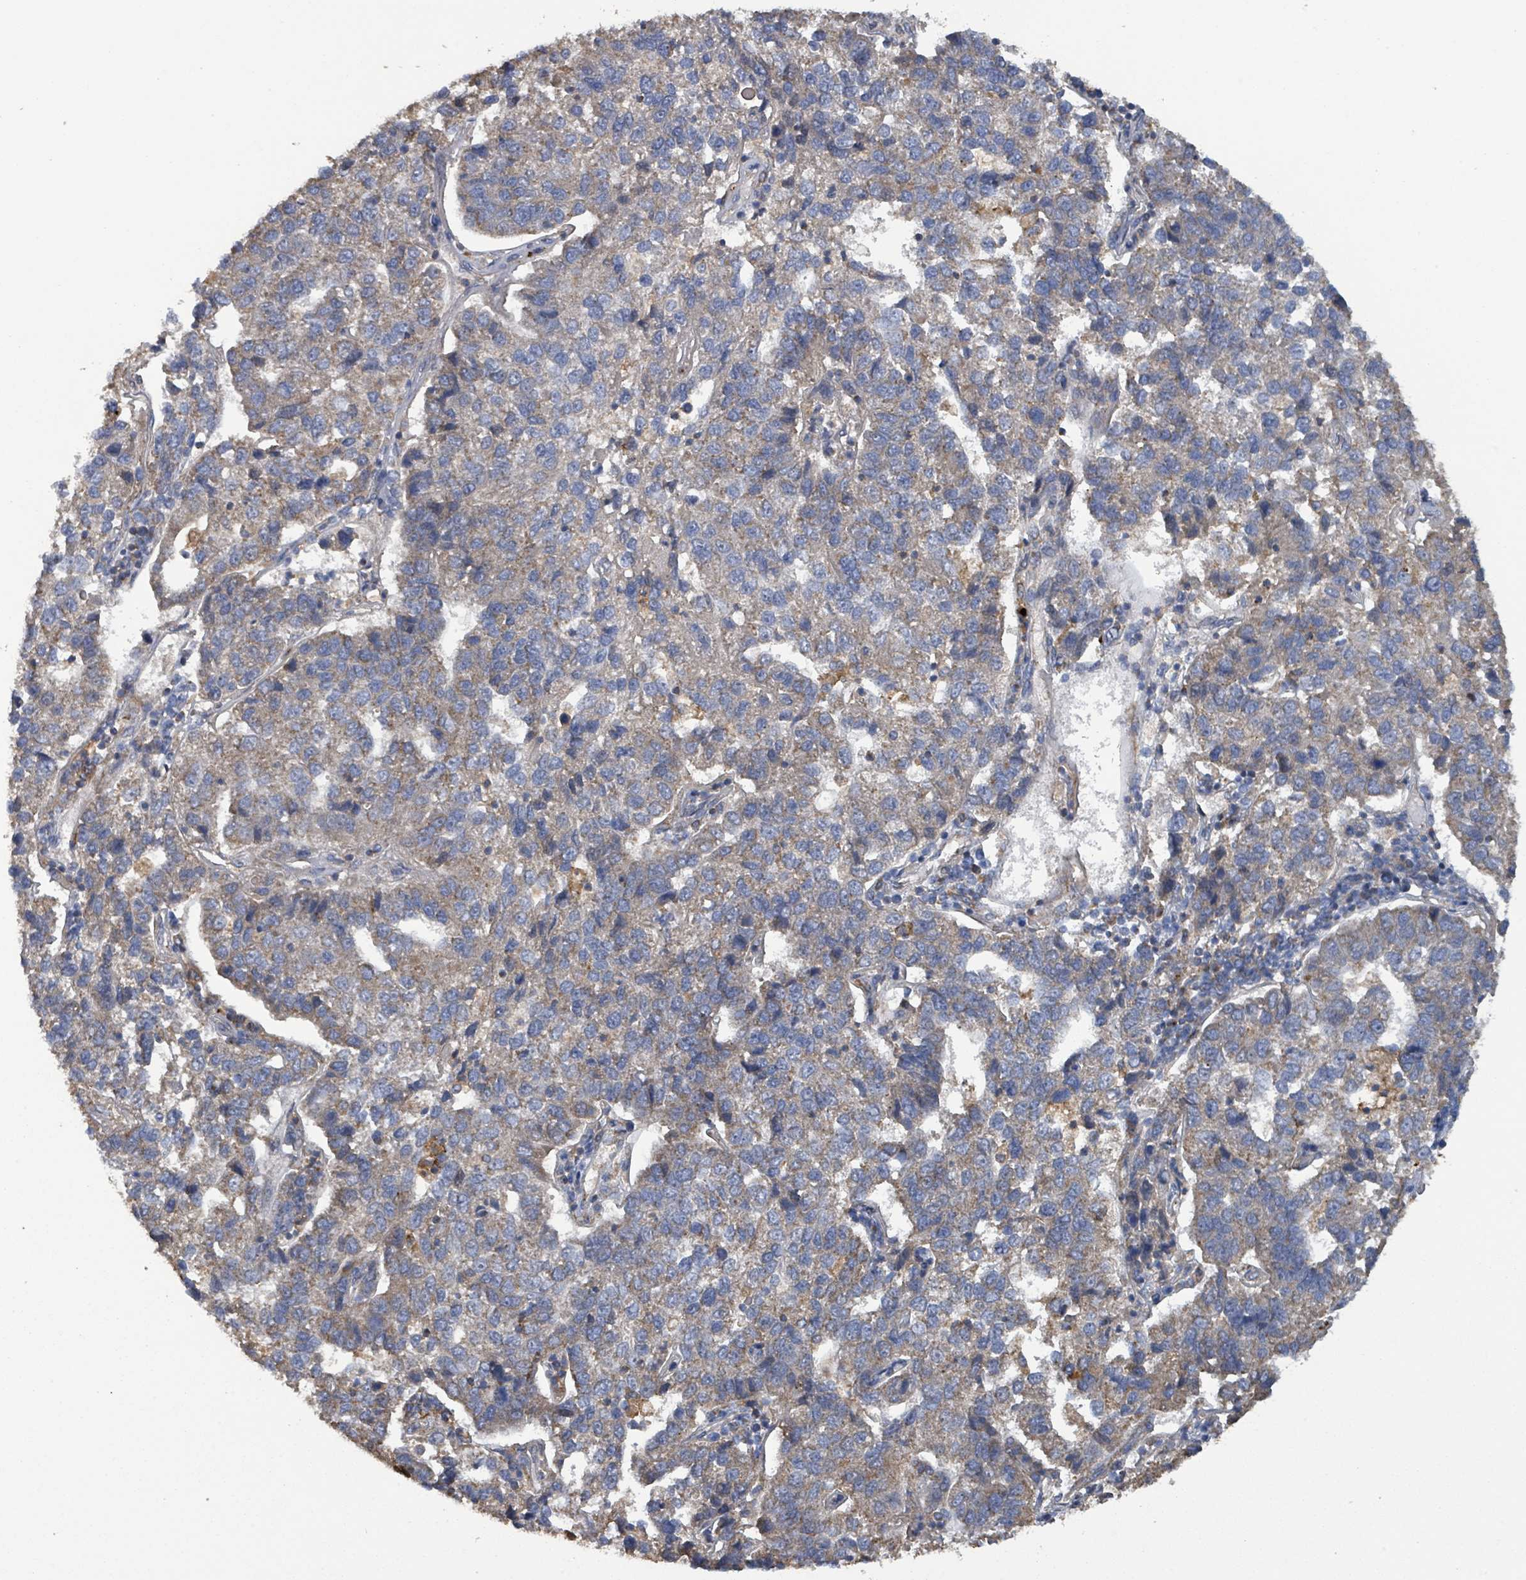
{"staining": {"intensity": "weak", "quantity": "25%-75%", "location": "cytoplasmic/membranous"}, "tissue": "pancreatic cancer", "cell_type": "Tumor cells", "image_type": "cancer", "snomed": [{"axis": "morphology", "description": "Adenocarcinoma, NOS"}, {"axis": "topography", "description": "Pancreas"}], "caption": "Tumor cells demonstrate low levels of weak cytoplasmic/membranous staining in about 25%-75% of cells in human pancreatic cancer (adenocarcinoma). (IHC, brightfield microscopy, high magnification).", "gene": "PLAAT1", "patient": {"sex": "female", "age": 61}}